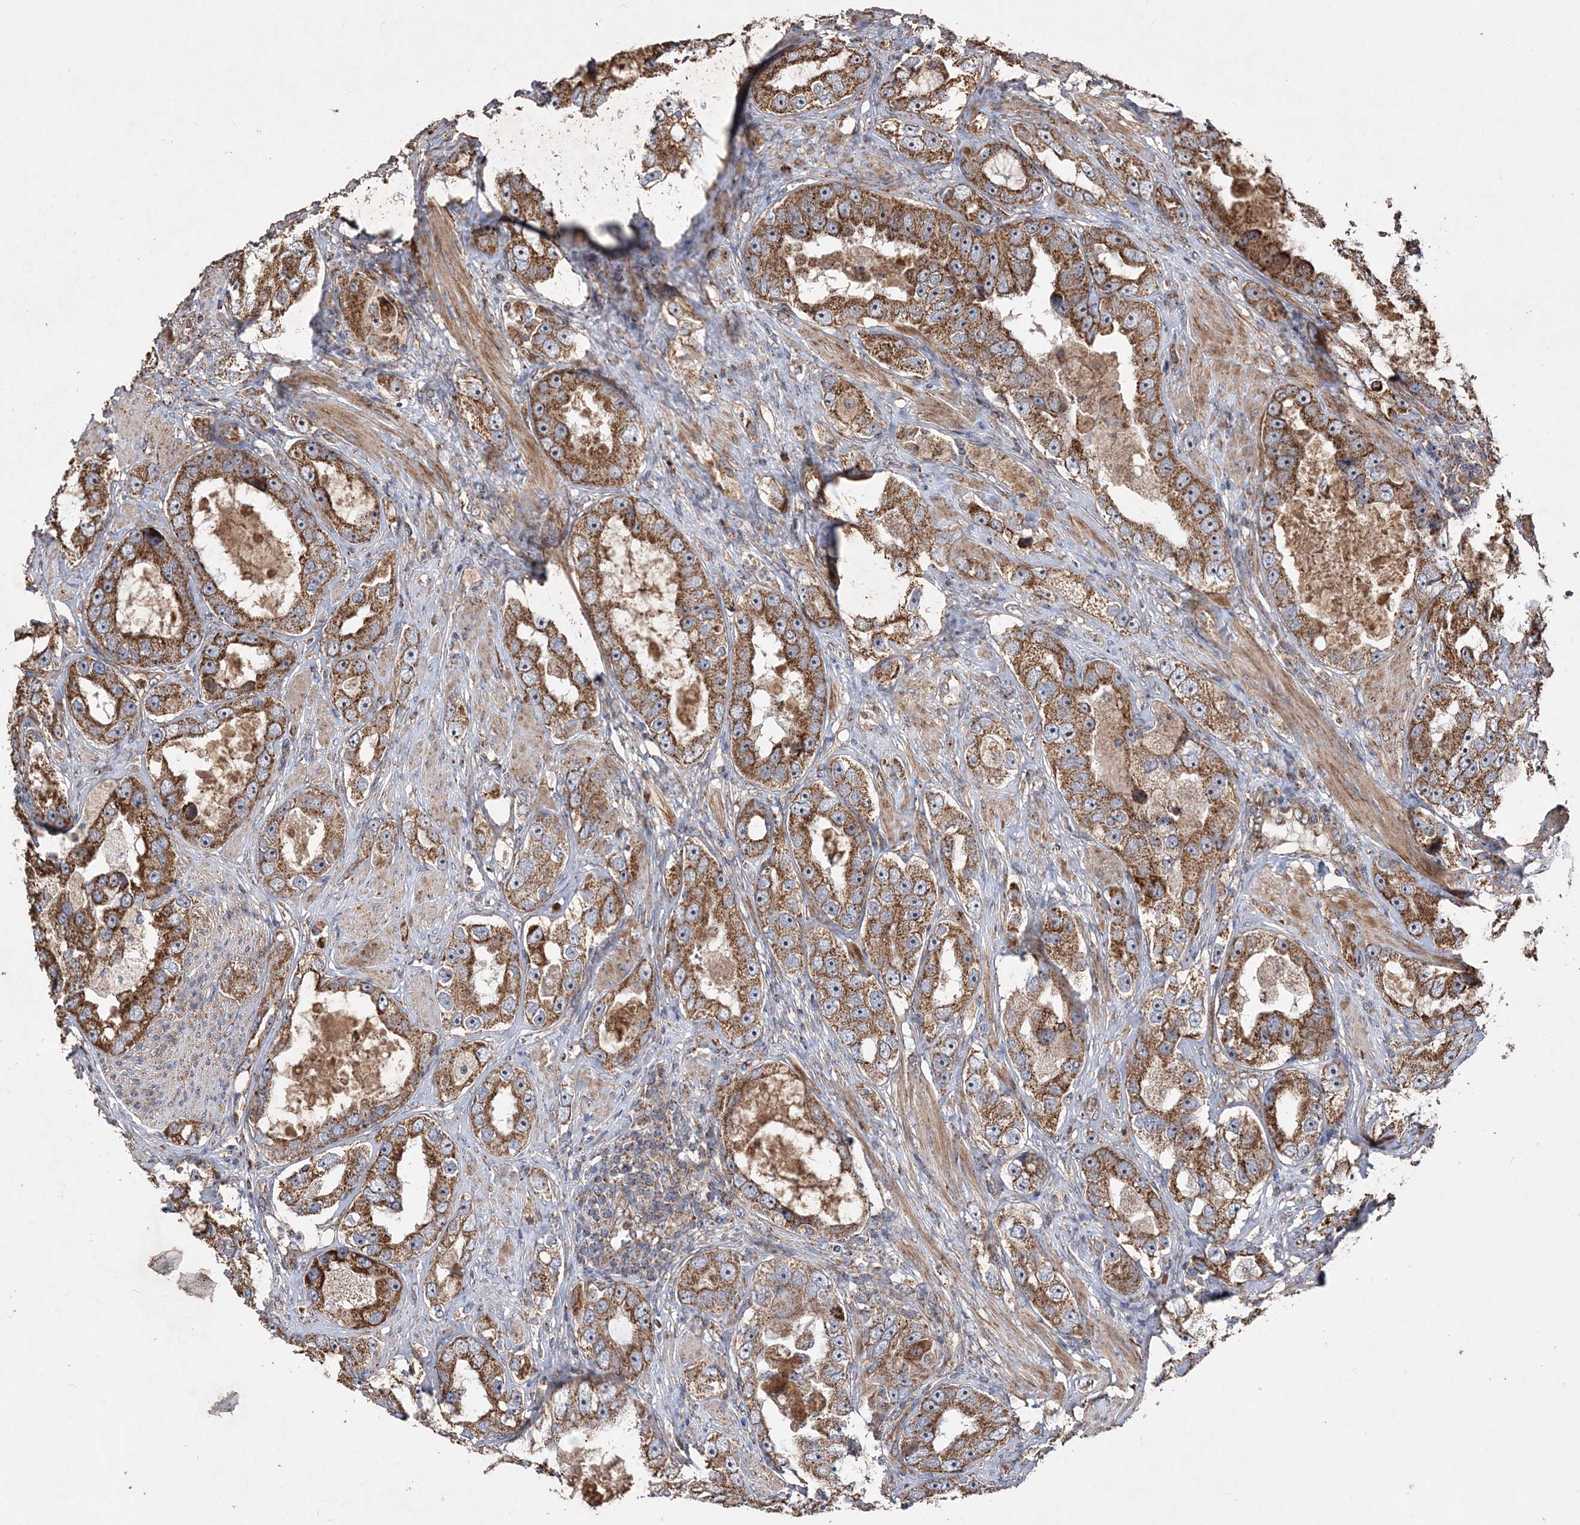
{"staining": {"intensity": "strong", "quantity": ">75%", "location": "cytoplasmic/membranous"}, "tissue": "prostate cancer", "cell_type": "Tumor cells", "image_type": "cancer", "snomed": [{"axis": "morphology", "description": "Adenocarcinoma, High grade"}, {"axis": "topography", "description": "Prostate"}], "caption": "Protein expression analysis of human prostate adenocarcinoma (high-grade) reveals strong cytoplasmic/membranous staining in approximately >75% of tumor cells. The staining was performed using DAB to visualize the protein expression in brown, while the nuclei were stained in blue with hematoxylin (Magnification: 20x).", "gene": "POC5", "patient": {"sex": "male", "age": 63}}